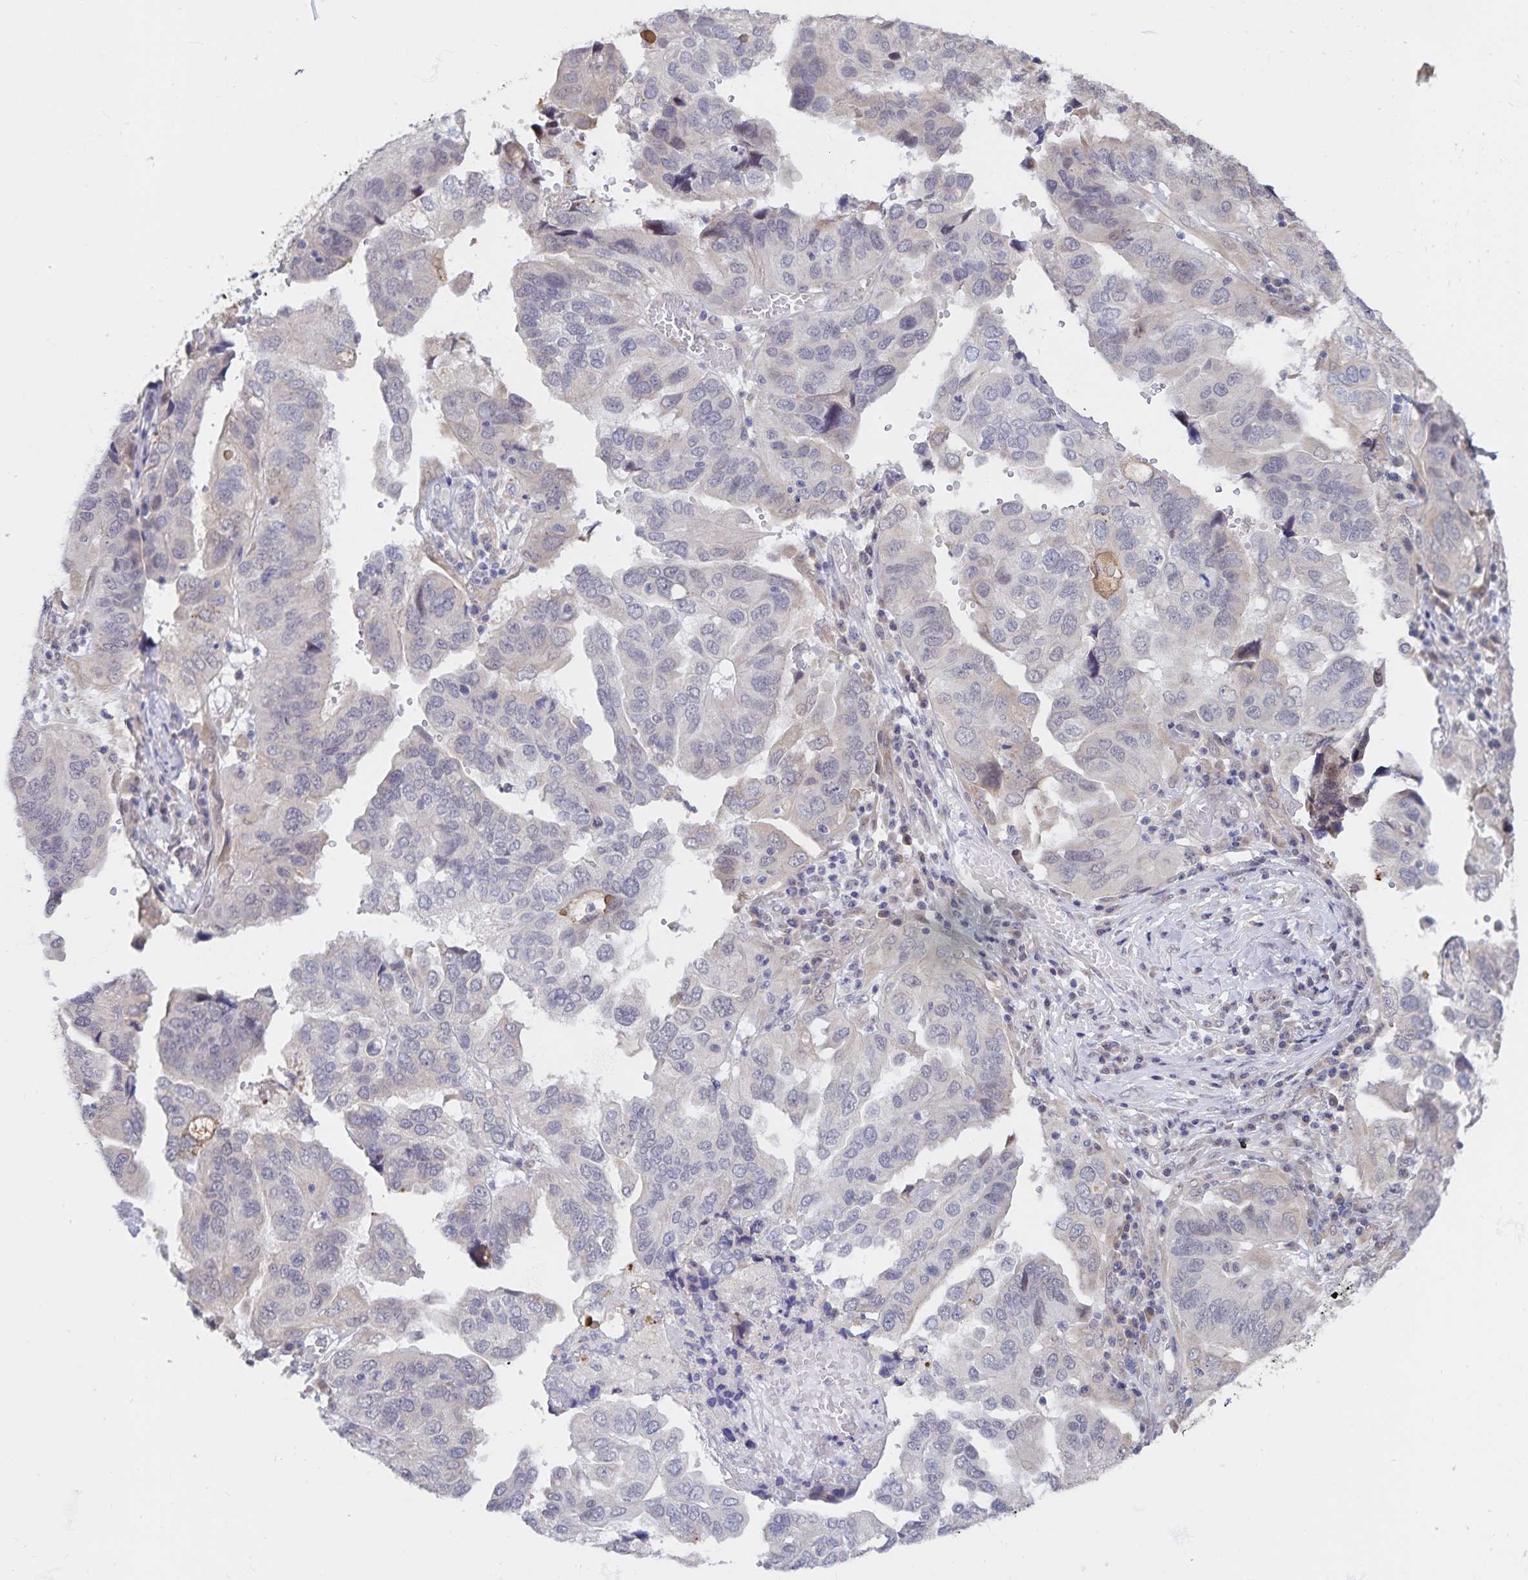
{"staining": {"intensity": "negative", "quantity": "none", "location": "none"}, "tissue": "ovarian cancer", "cell_type": "Tumor cells", "image_type": "cancer", "snomed": [{"axis": "morphology", "description": "Cystadenocarcinoma, serous, NOS"}, {"axis": "topography", "description": "Ovary"}], "caption": "DAB (3,3'-diaminobenzidine) immunohistochemical staining of human ovarian serous cystadenocarcinoma reveals no significant positivity in tumor cells.", "gene": "ATP2A2", "patient": {"sex": "female", "age": 79}}